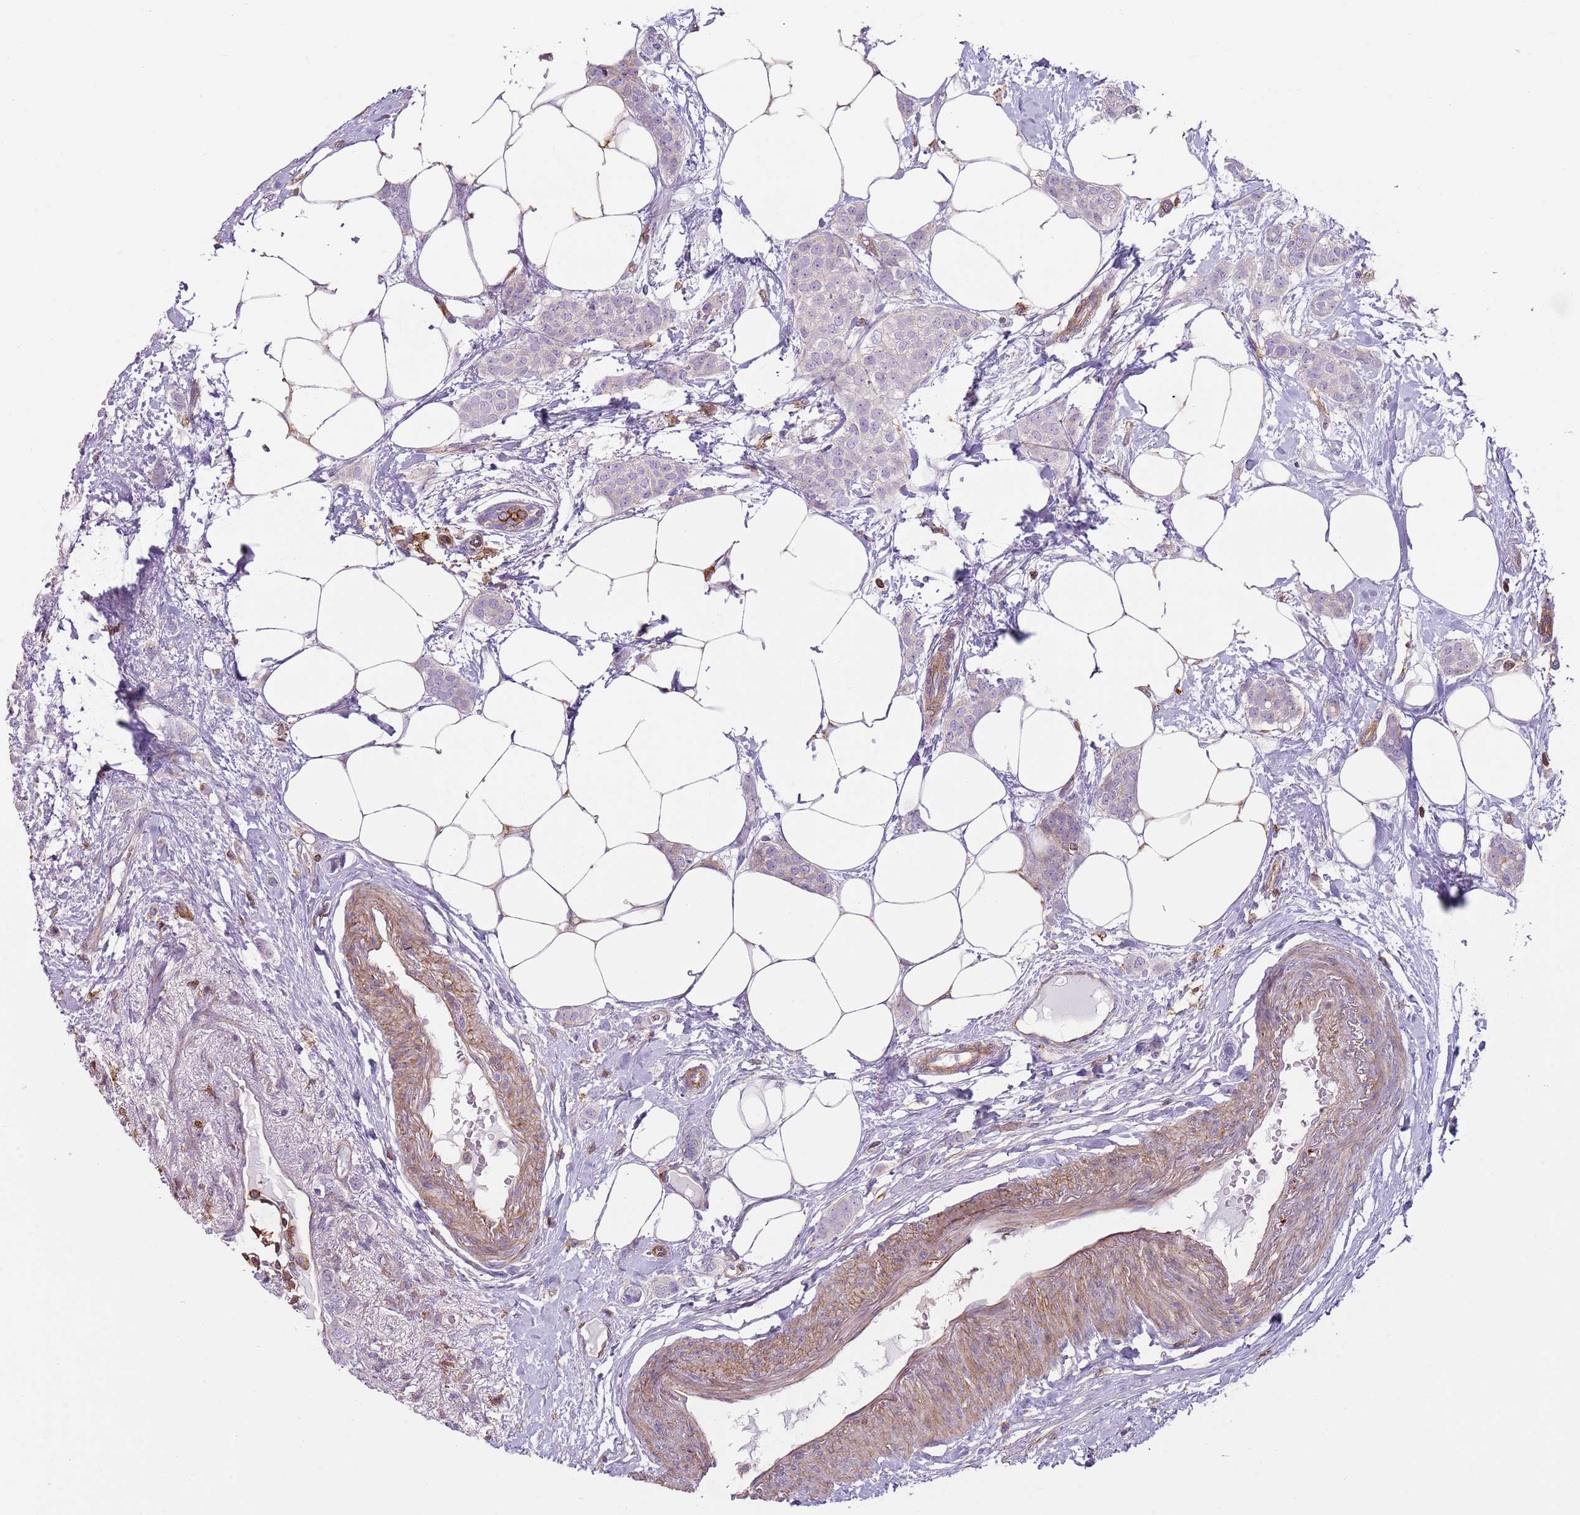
{"staining": {"intensity": "negative", "quantity": "none", "location": "none"}, "tissue": "breast cancer", "cell_type": "Tumor cells", "image_type": "cancer", "snomed": [{"axis": "morphology", "description": "Duct carcinoma"}, {"axis": "topography", "description": "Breast"}], "caption": "Tumor cells are negative for brown protein staining in breast cancer.", "gene": "GNAI3", "patient": {"sex": "female", "age": 72}}